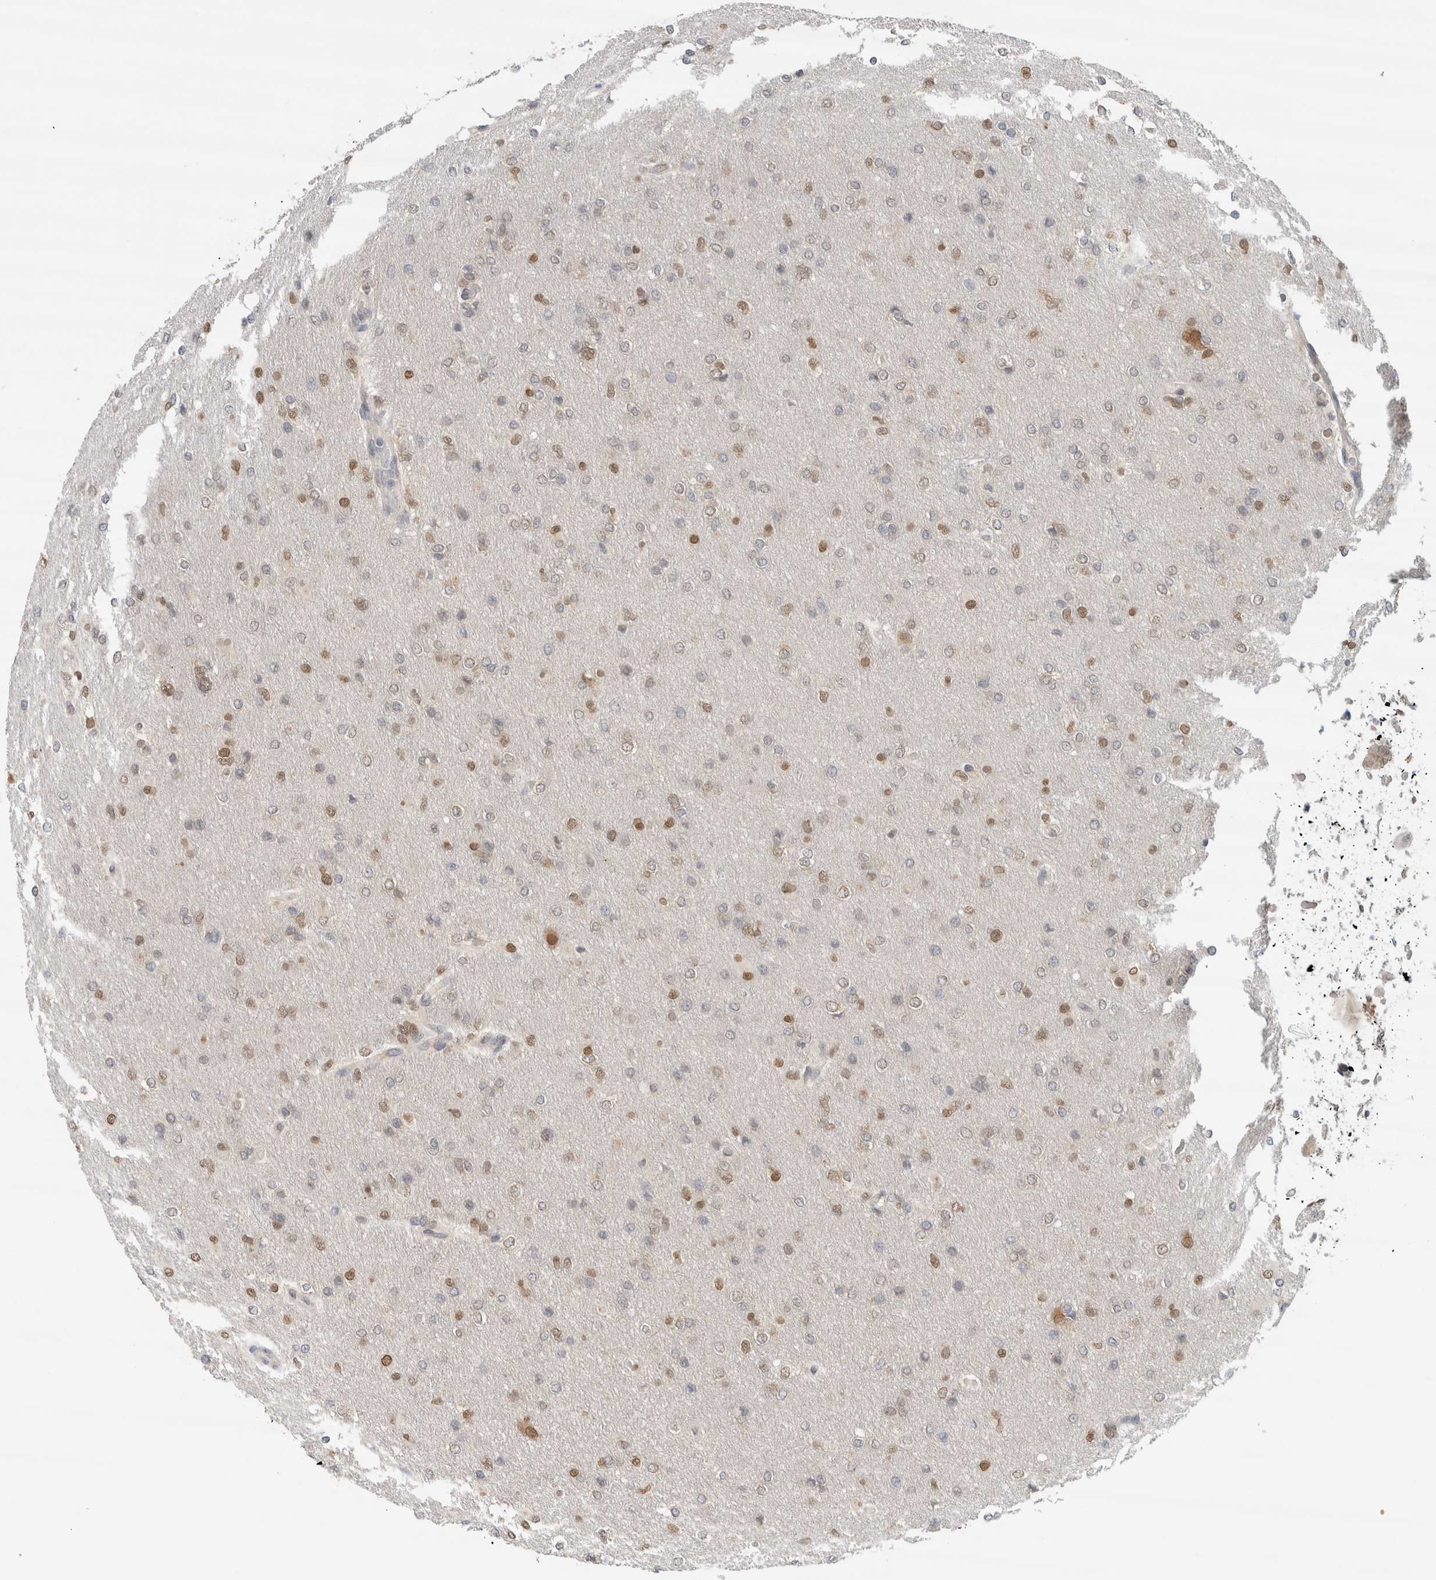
{"staining": {"intensity": "moderate", "quantity": "25%-75%", "location": "nuclear"}, "tissue": "glioma", "cell_type": "Tumor cells", "image_type": "cancer", "snomed": [{"axis": "morphology", "description": "Glioma, malignant, High grade"}, {"axis": "topography", "description": "Cerebral cortex"}], "caption": "Brown immunohistochemical staining in human glioma exhibits moderate nuclear expression in about 25%-75% of tumor cells. Immunohistochemistry (ihc) stains the protein of interest in brown and the nuclei are stained blue.", "gene": "EIF4G3", "patient": {"sex": "female", "age": 36}}